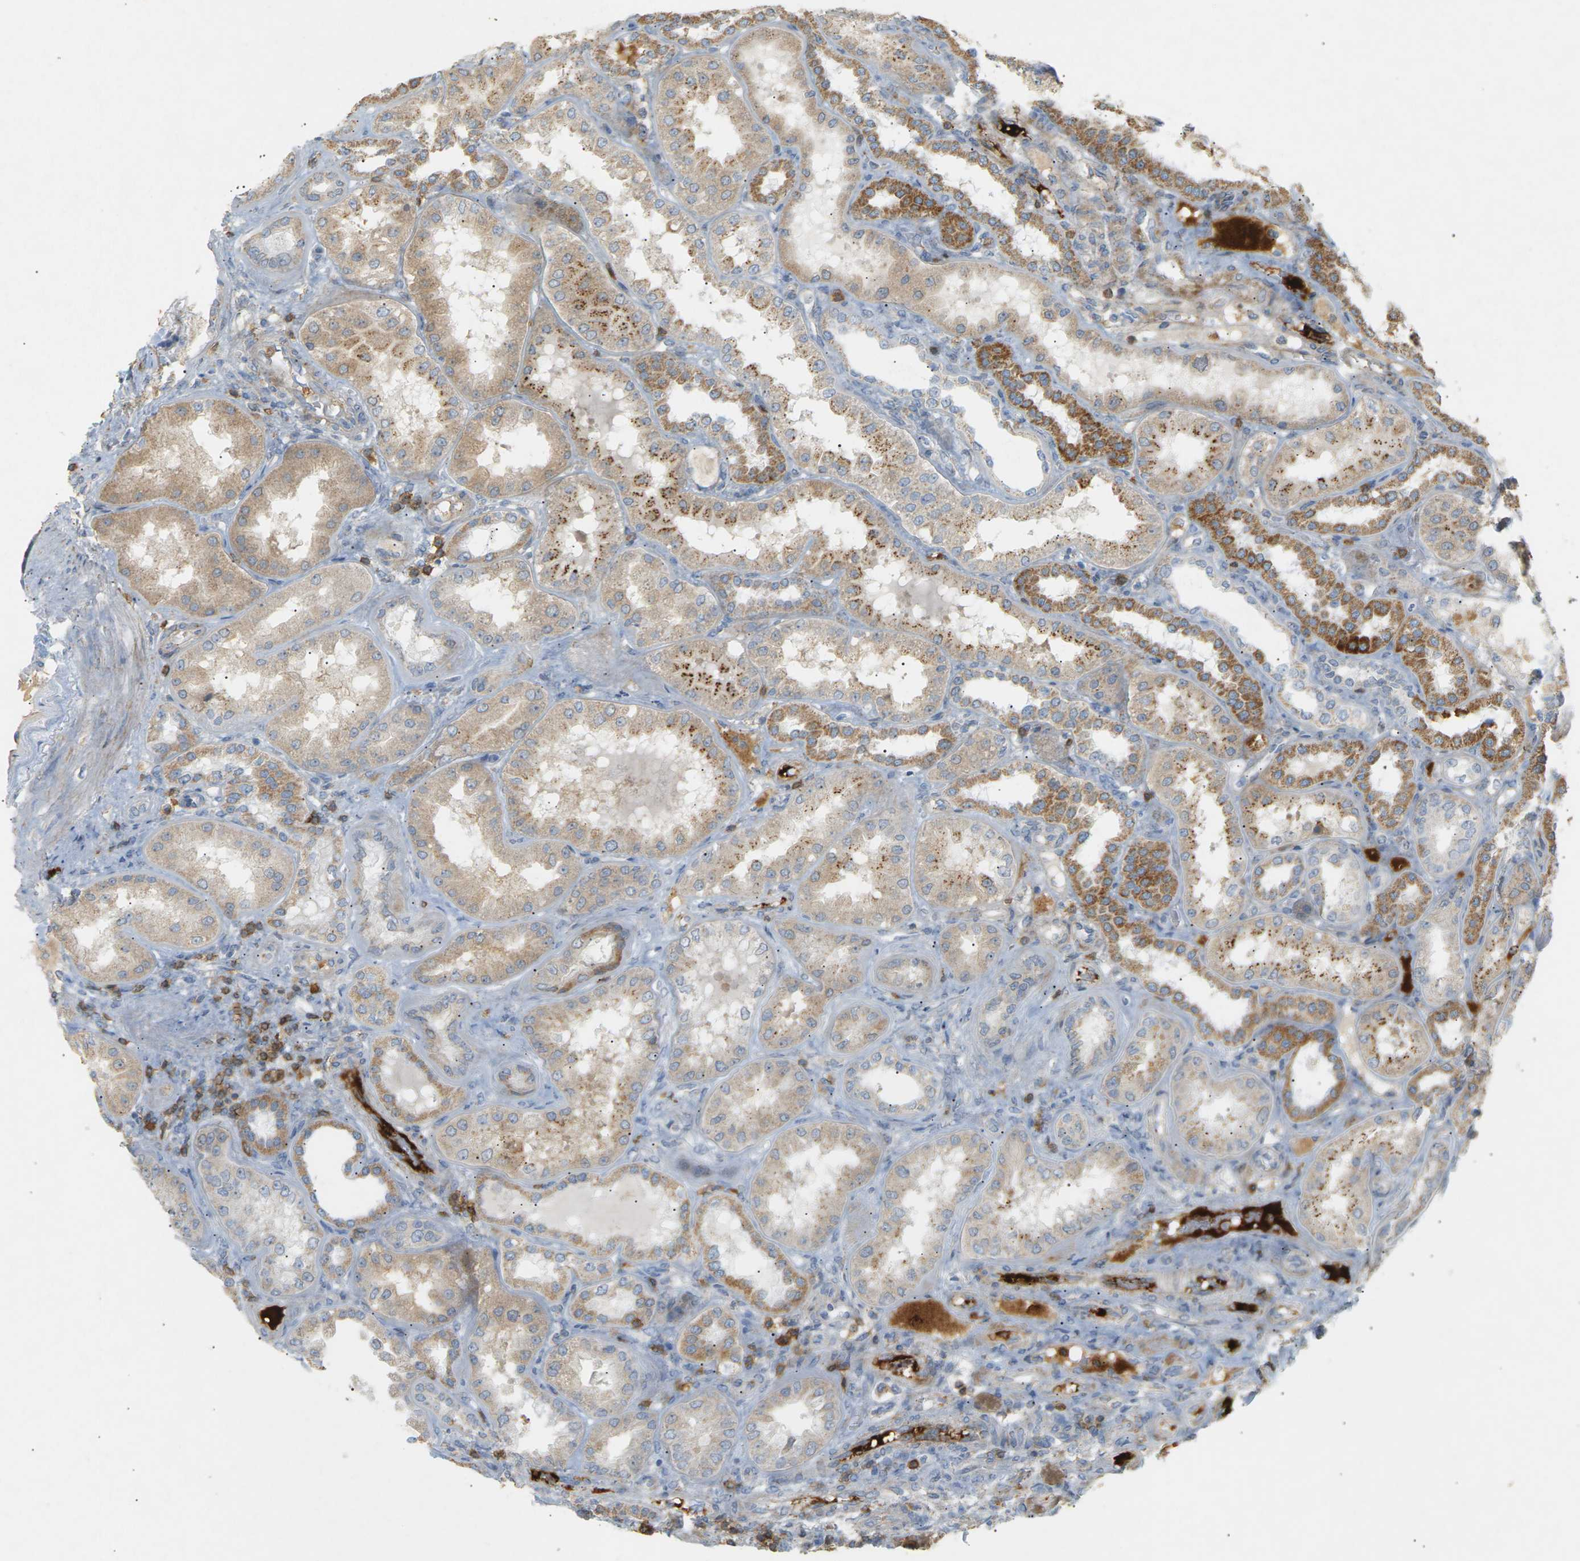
{"staining": {"intensity": "moderate", "quantity": "<25%", "location": "cytoplasmic/membranous"}, "tissue": "kidney", "cell_type": "Cells in glomeruli", "image_type": "normal", "snomed": [{"axis": "morphology", "description": "Normal tissue, NOS"}, {"axis": "topography", "description": "Kidney"}], "caption": "Protein staining by IHC displays moderate cytoplasmic/membranous expression in about <25% of cells in glomeruli in unremarkable kidney. (DAB (3,3'-diaminobenzidine) IHC with brightfield microscopy, high magnification).", "gene": "LIME1", "patient": {"sex": "female", "age": 56}}